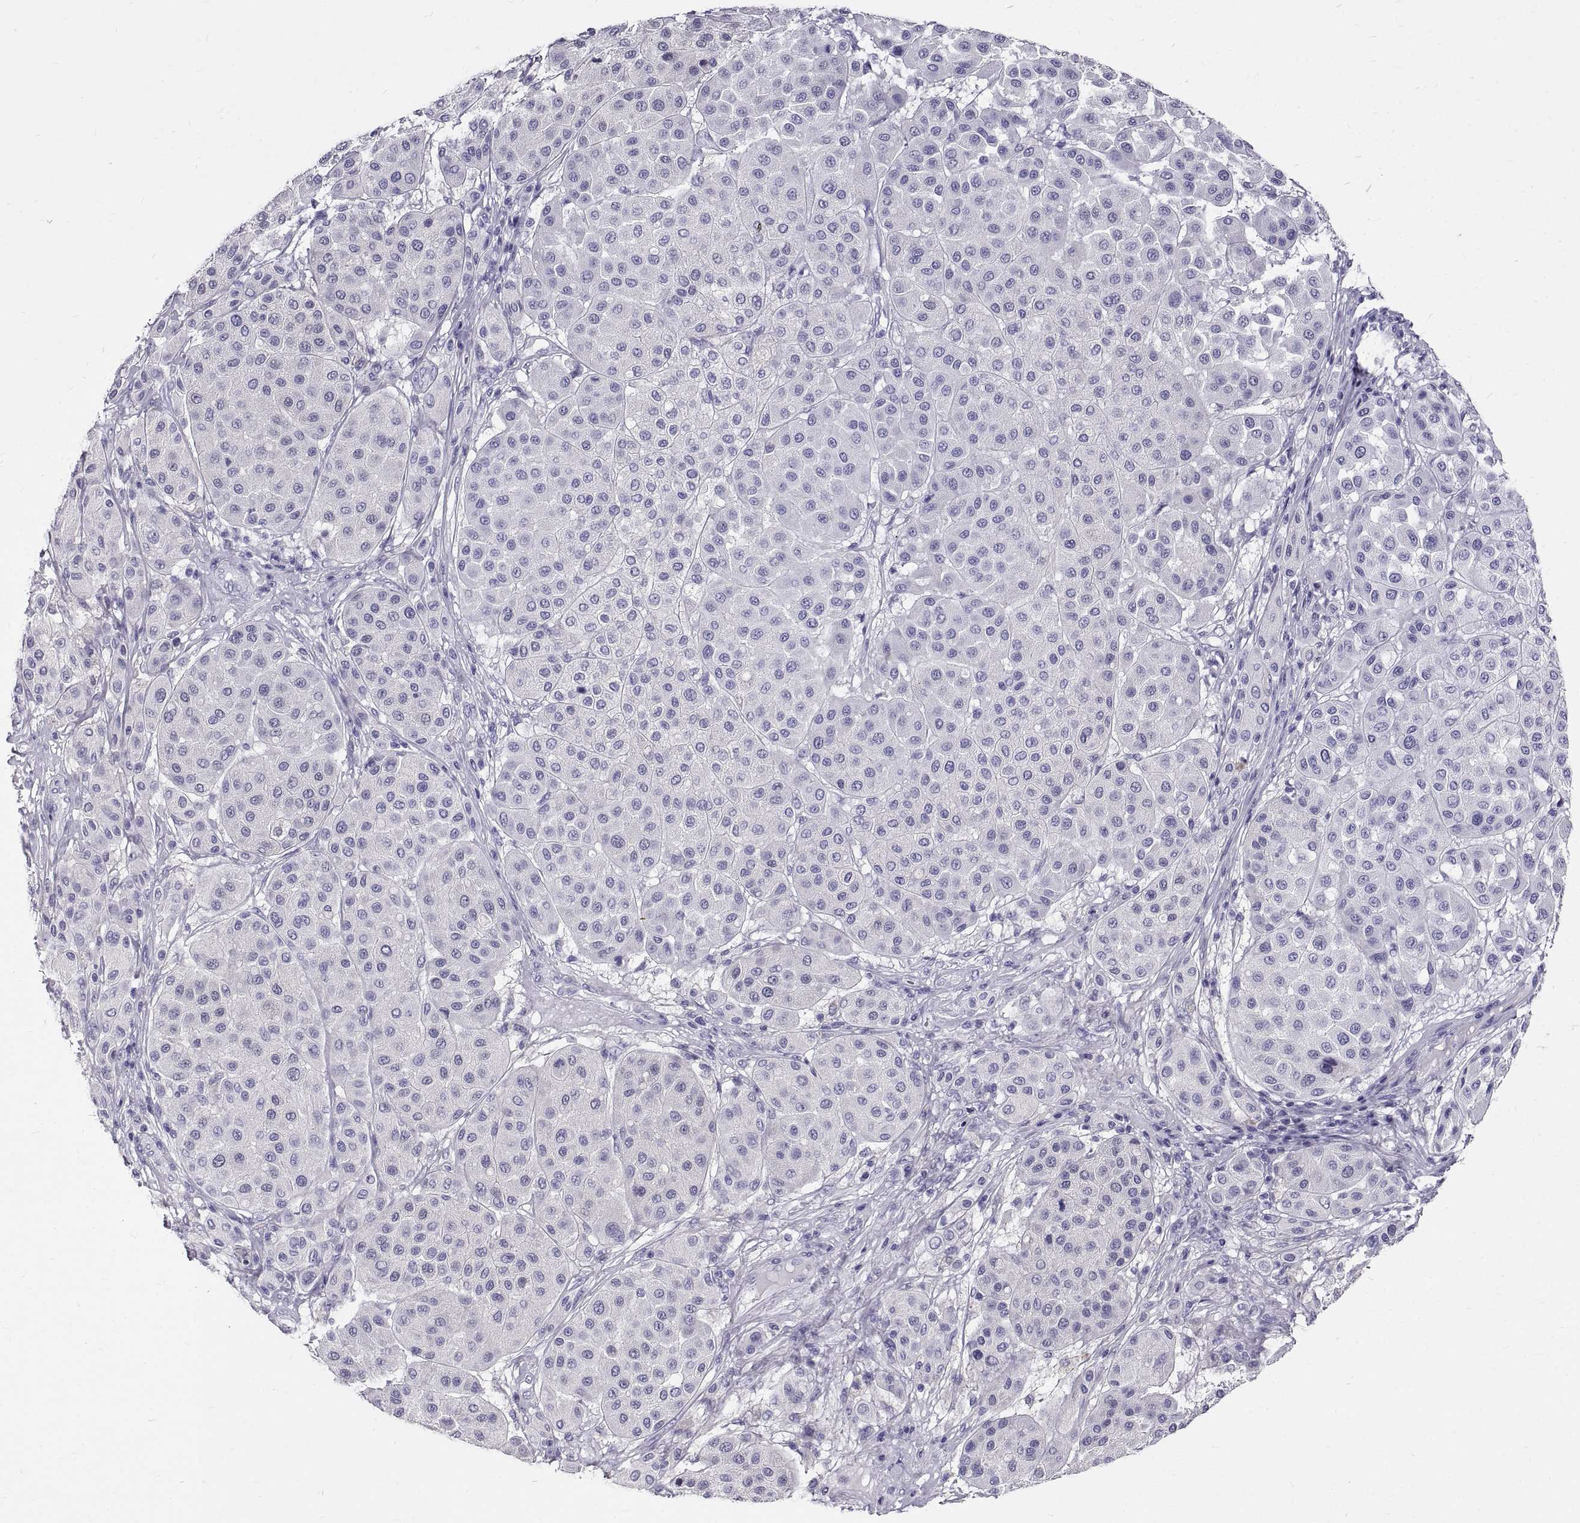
{"staining": {"intensity": "negative", "quantity": "none", "location": "none"}, "tissue": "melanoma", "cell_type": "Tumor cells", "image_type": "cancer", "snomed": [{"axis": "morphology", "description": "Malignant melanoma, Metastatic site"}, {"axis": "topography", "description": "Smooth muscle"}], "caption": "The image exhibits no significant expression in tumor cells of melanoma.", "gene": "GNG12", "patient": {"sex": "male", "age": 41}}